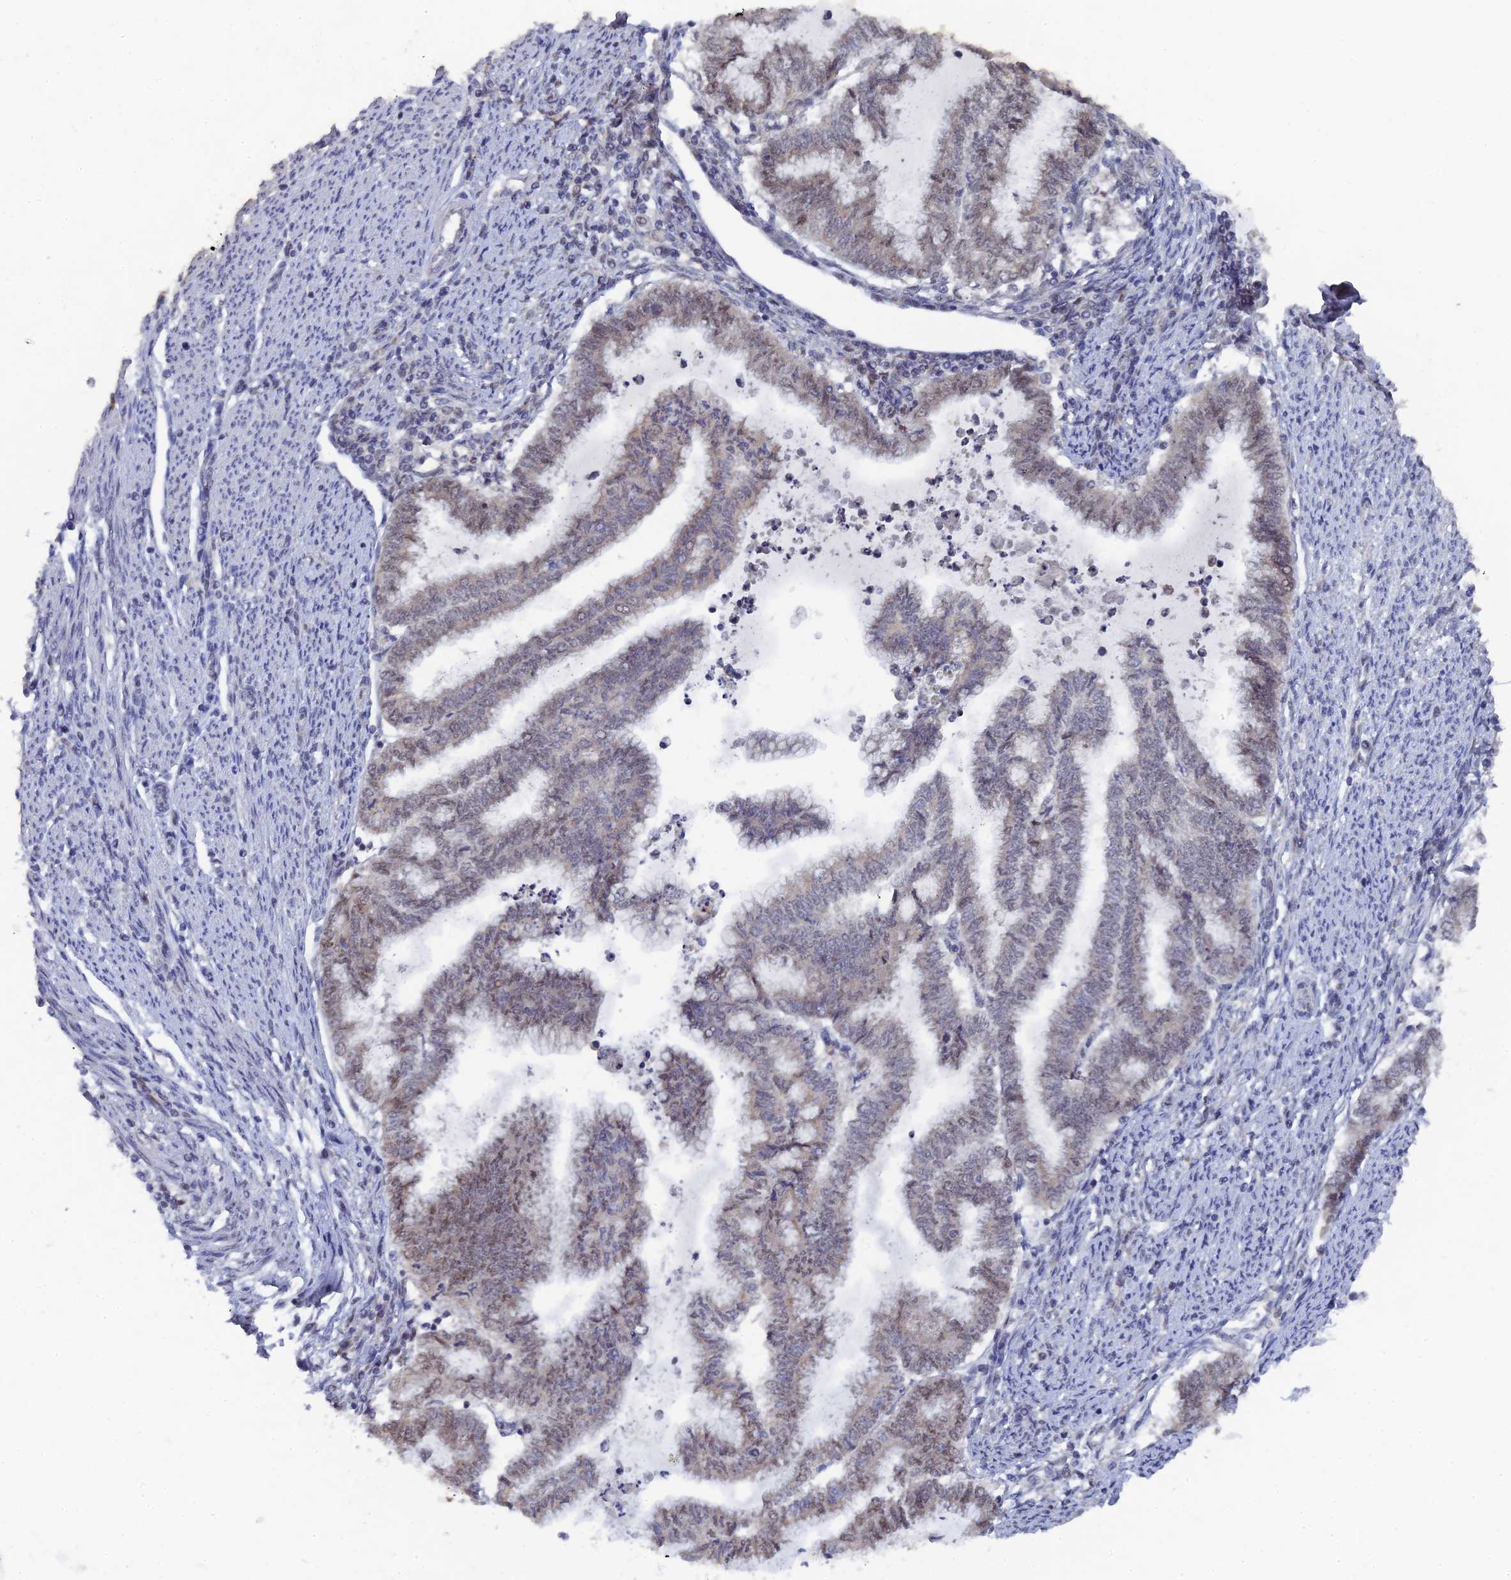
{"staining": {"intensity": "weak", "quantity": "<25%", "location": "nuclear"}, "tissue": "endometrial cancer", "cell_type": "Tumor cells", "image_type": "cancer", "snomed": [{"axis": "morphology", "description": "Adenocarcinoma, NOS"}, {"axis": "topography", "description": "Endometrium"}], "caption": "High magnification brightfield microscopy of endometrial adenocarcinoma stained with DAB (3,3'-diaminobenzidine) (brown) and counterstained with hematoxylin (blue): tumor cells show no significant staining.", "gene": "MIGA2", "patient": {"sex": "female", "age": 79}}